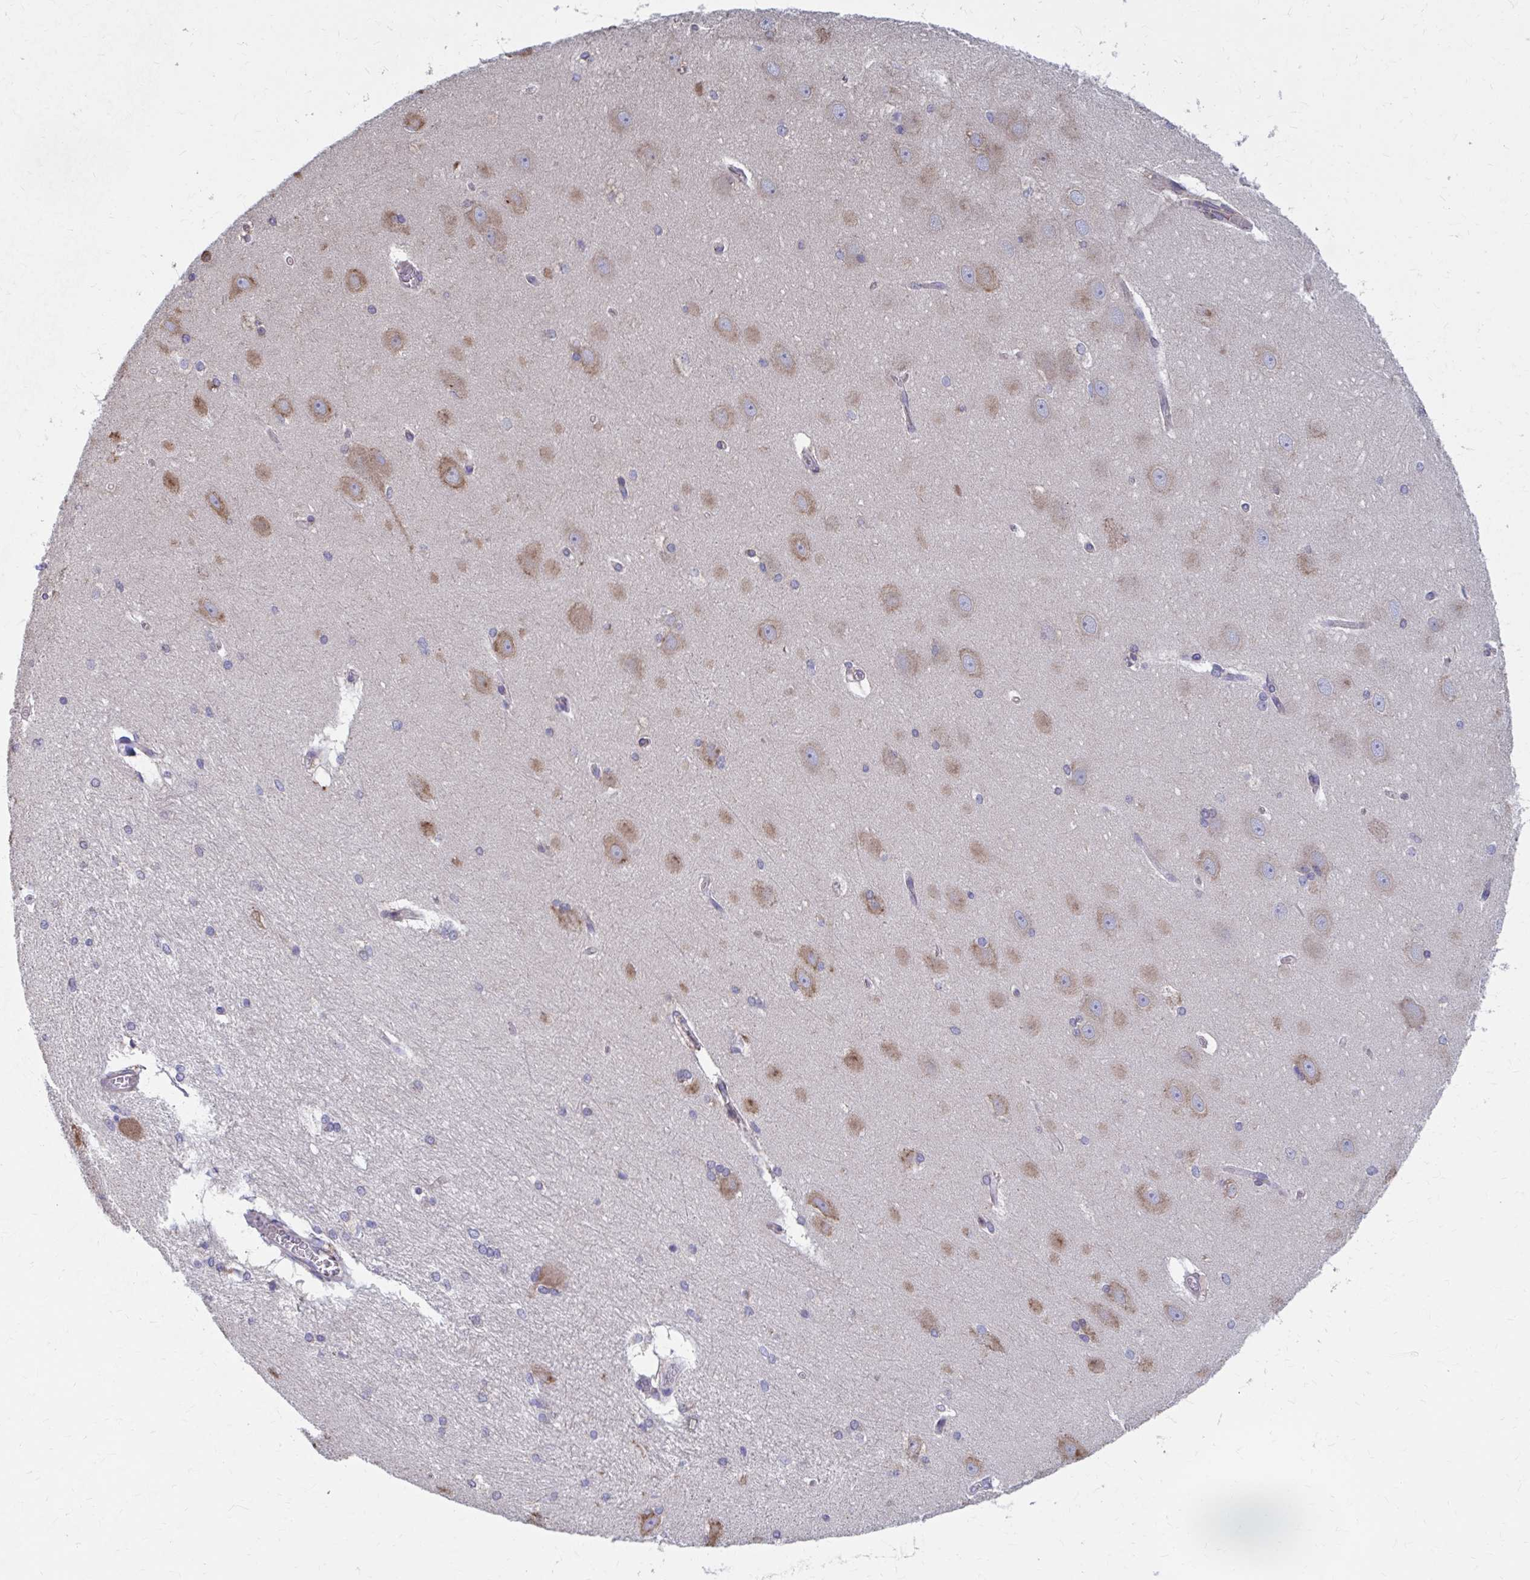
{"staining": {"intensity": "negative", "quantity": "none", "location": "none"}, "tissue": "hippocampus", "cell_type": "Glial cells", "image_type": "normal", "snomed": [{"axis": "morphology", "description": "Normal tissue, NOS"}, {"axis": "topography", "description": "Cerebral cortex"}, {"axis": "topography", "description": "Hippocampus"}], "caption": "Immunohistochemical staining of normal human hippocampus exhibits no significant expression in glial cells.", "gene": "FKBP2", "patient": {"sex": "female", "age": 19}}